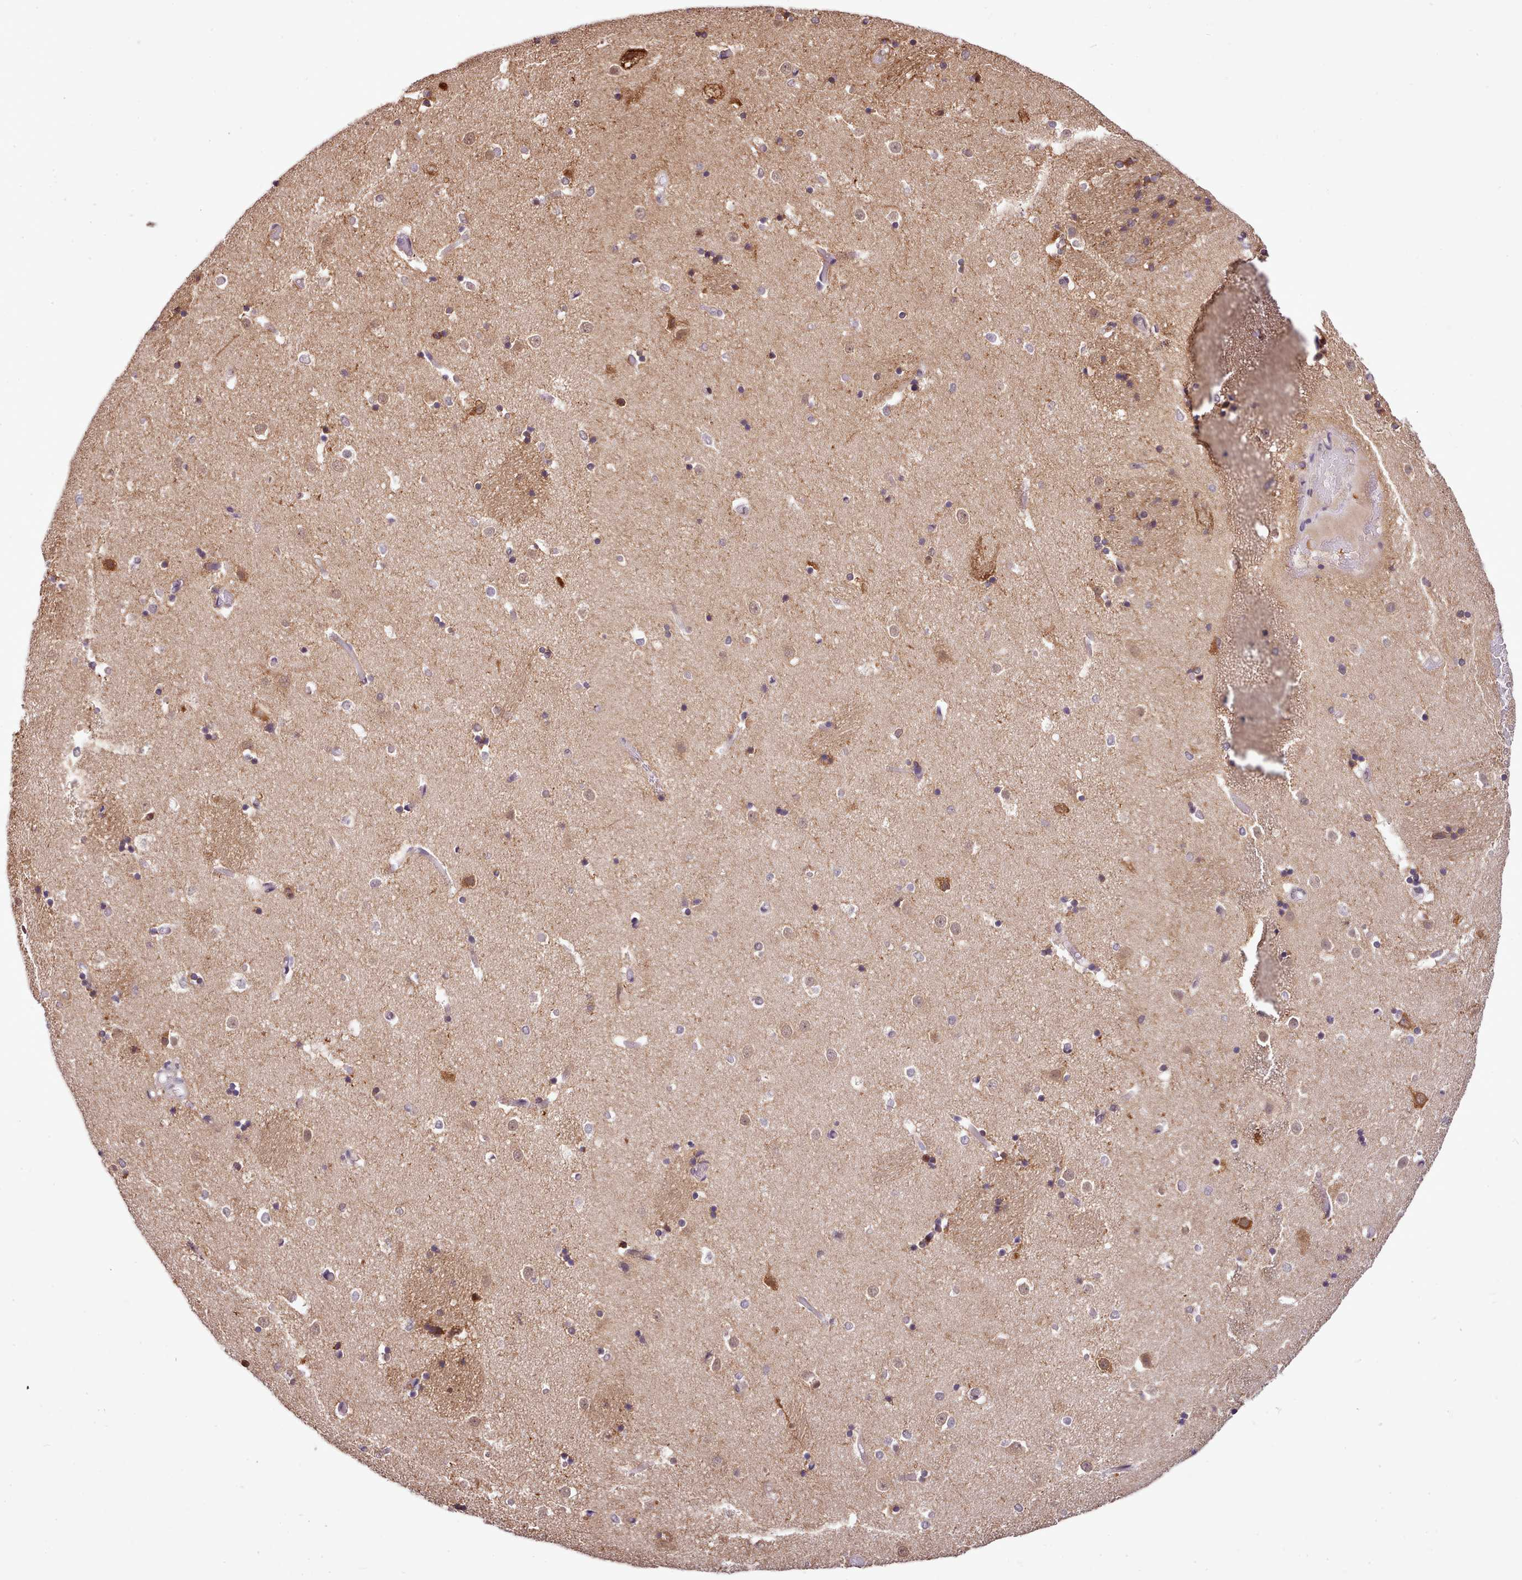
{"staining": {"intensity": "moderate", "quantity": "<25%", "location": "nuclear"}, "tissue": "caudate", "cell_type": "Glial cells", "image_type": "normal", "snomed": [{"axis": "morphology", "description": "Normal tissue, NOS"}, {"axis": "topography", "description": "Lateral ventricle wall"}], "caption": "Caudate stained for a protein (brown) displays moderate nuclear positive positivity in approximately <25% of glial cells.", "gene": "HOXB7", "patient": {"sex": "female", "age": 52}}